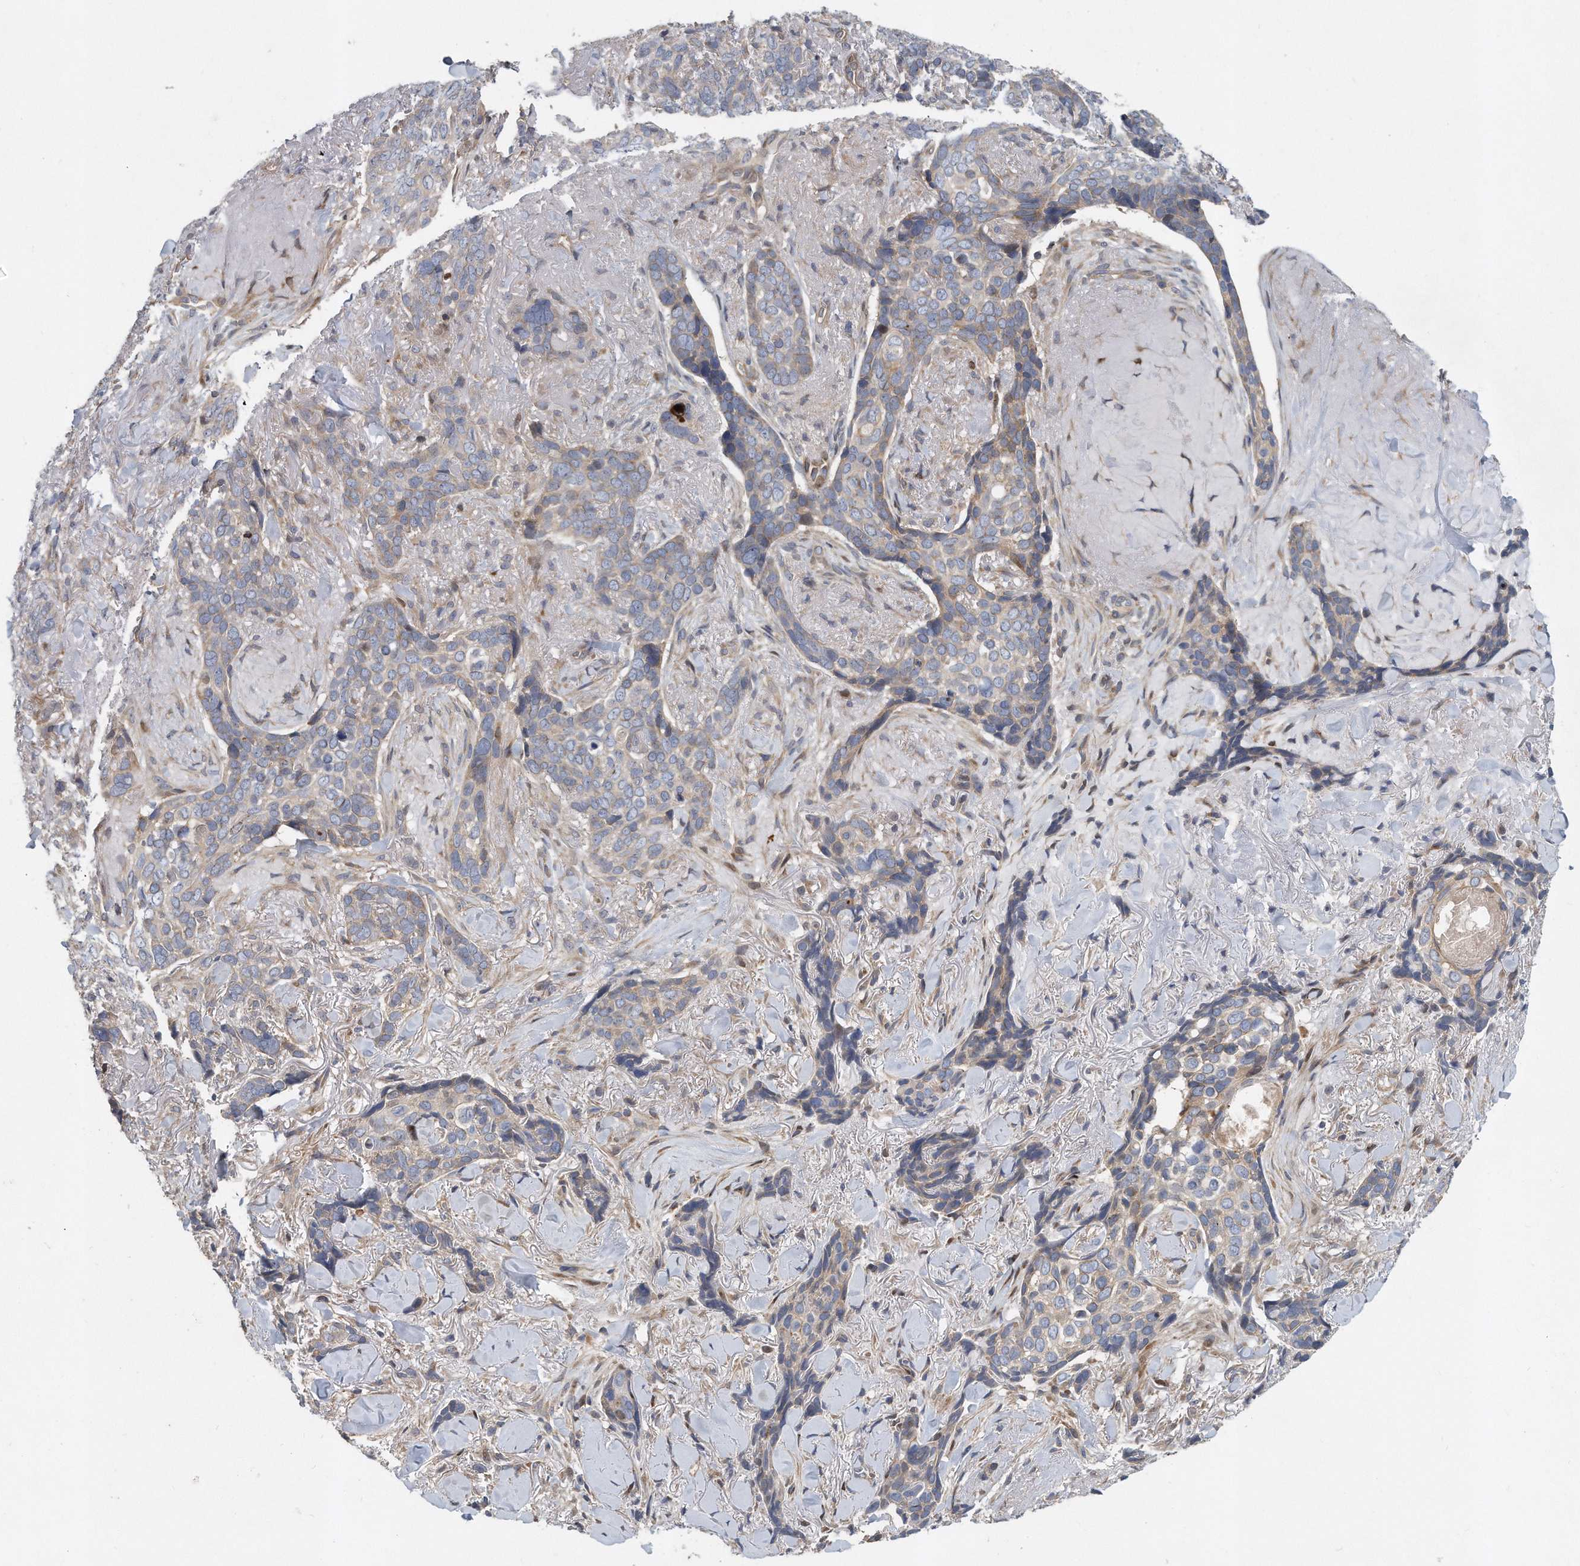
{"staining": {"intensity": "weak", "quantity": "<25%", "location": "cytoplasmic/membranous"}, "tissue": "skin cancer", "cell_type": "Tumor cells", "image_type": "cancer", "snomed": [{"axis": "morphology", "description": "Basal cell carcinoma"}, {"axis": "topography", "description": "Skin"}], "caption": "This is a micrograph of immunohistochemistry (IHC) staining of skin basal cell carcinoma, which shows no positivity in tumor cells.", "gene": "PCDH8", "patient": {"sex": "female", "age": 82}}